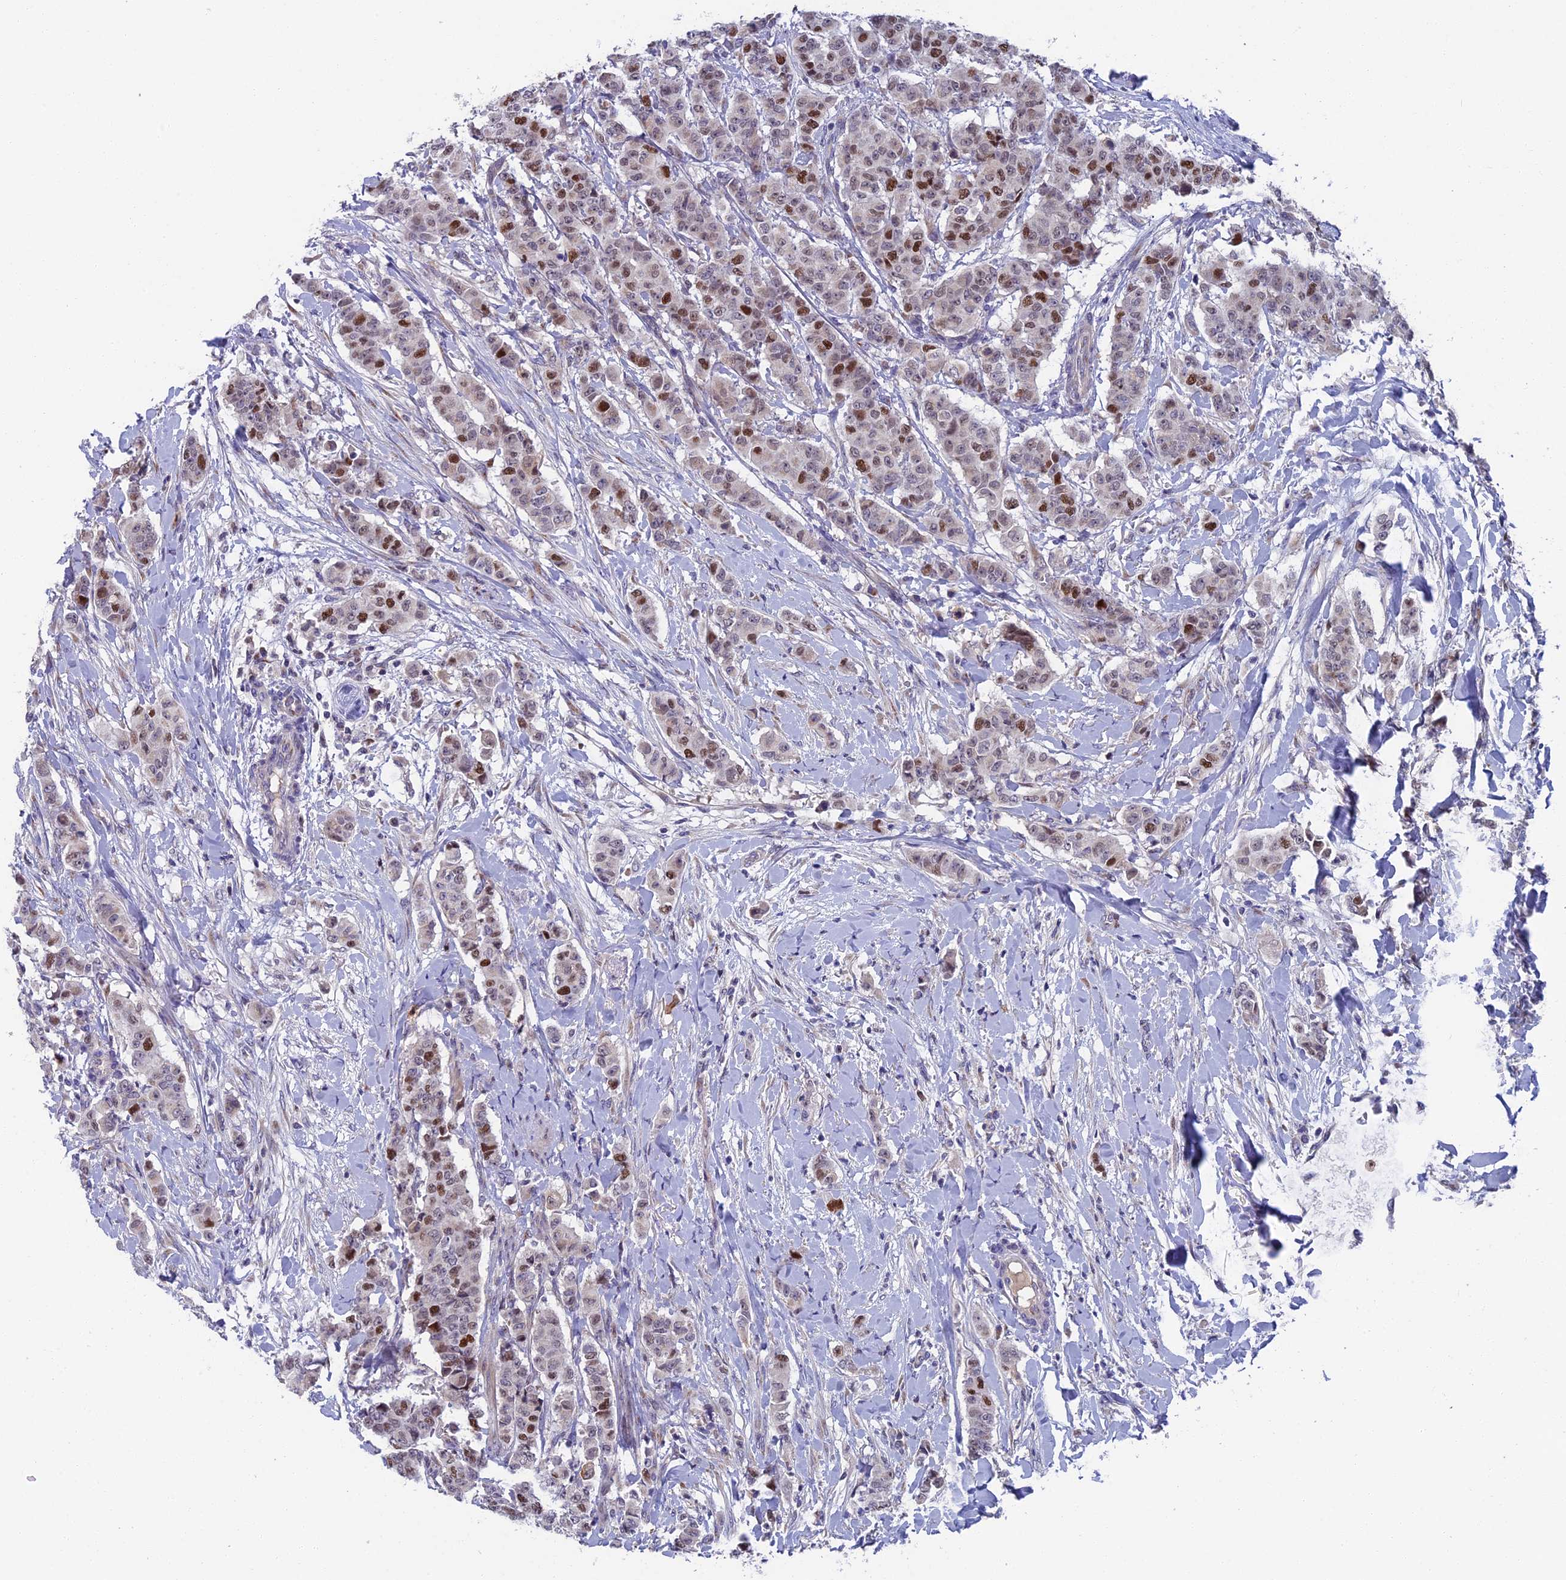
{"staining": {"intensity": "moderate", "quantity": "25%-75%", "location": "nuclear"}, "tissue": "breast cancer", "cell_type": "Tumor cells", "image_type": "cancer", "snomed": [{"axis": "morphology", "description": "Duct carcinoma"}, {"axis": "topography", "description": "Breast"}], "caption": "IHC image of intraductal carcinoma (breast) stained for a protein (brown), which exhibits medium levels of moderate nuclear staining in about 25%-75% of tumor cells.", "gene": "LIG1", "patient": {"sex": "female", "age": 40}}